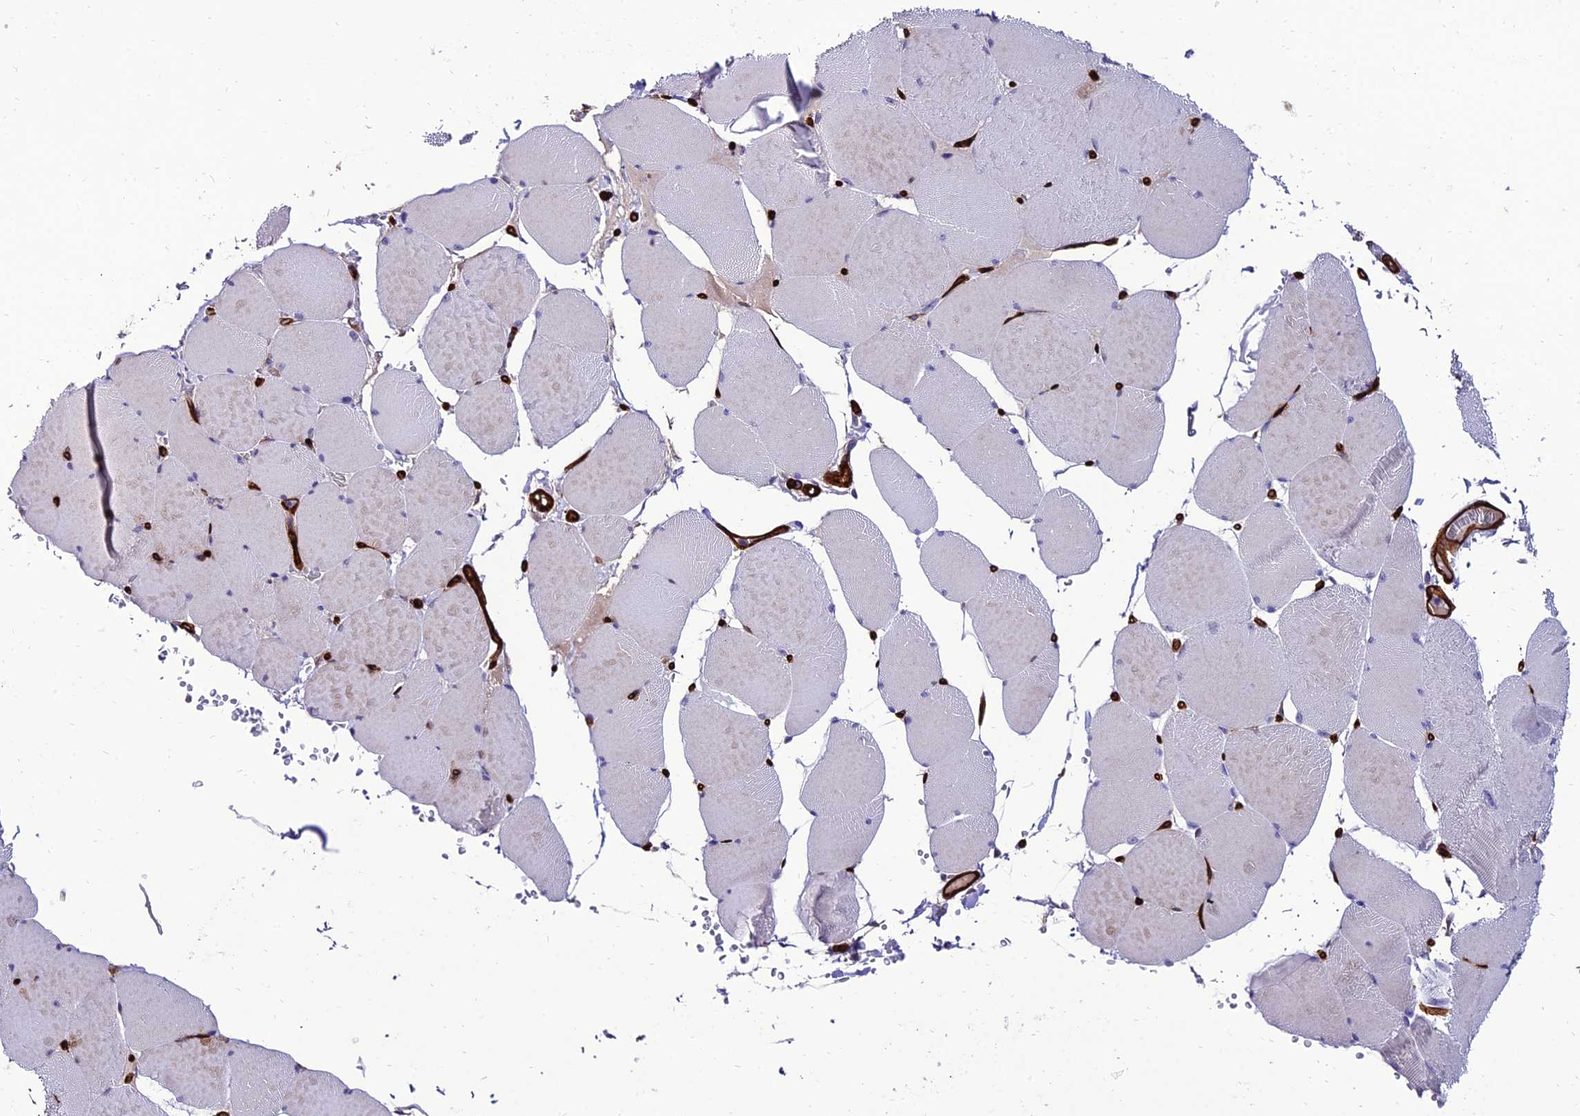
{"staining": {"intensity": "negative", "quantity": "none", "location": "none"}, "tissue": "skeletal muscle", "cell_type": "Myocytes", "image_type": "normal", "snomed": [{"axis": "morphology", "description": "Normal tissue, NOS"}, {"axis": "topography", "description": "Skeletal muscle"}, {"axis": "topography", "description": "Head-Neck"}], "caption": "This is an immunohistochemistry (IHC) micrograph of unremarkable human skeletal muscle. There is no staining in myocytes.", "gene": "ALDH3B2", "patient": {"sex": "male", "age": 66}}